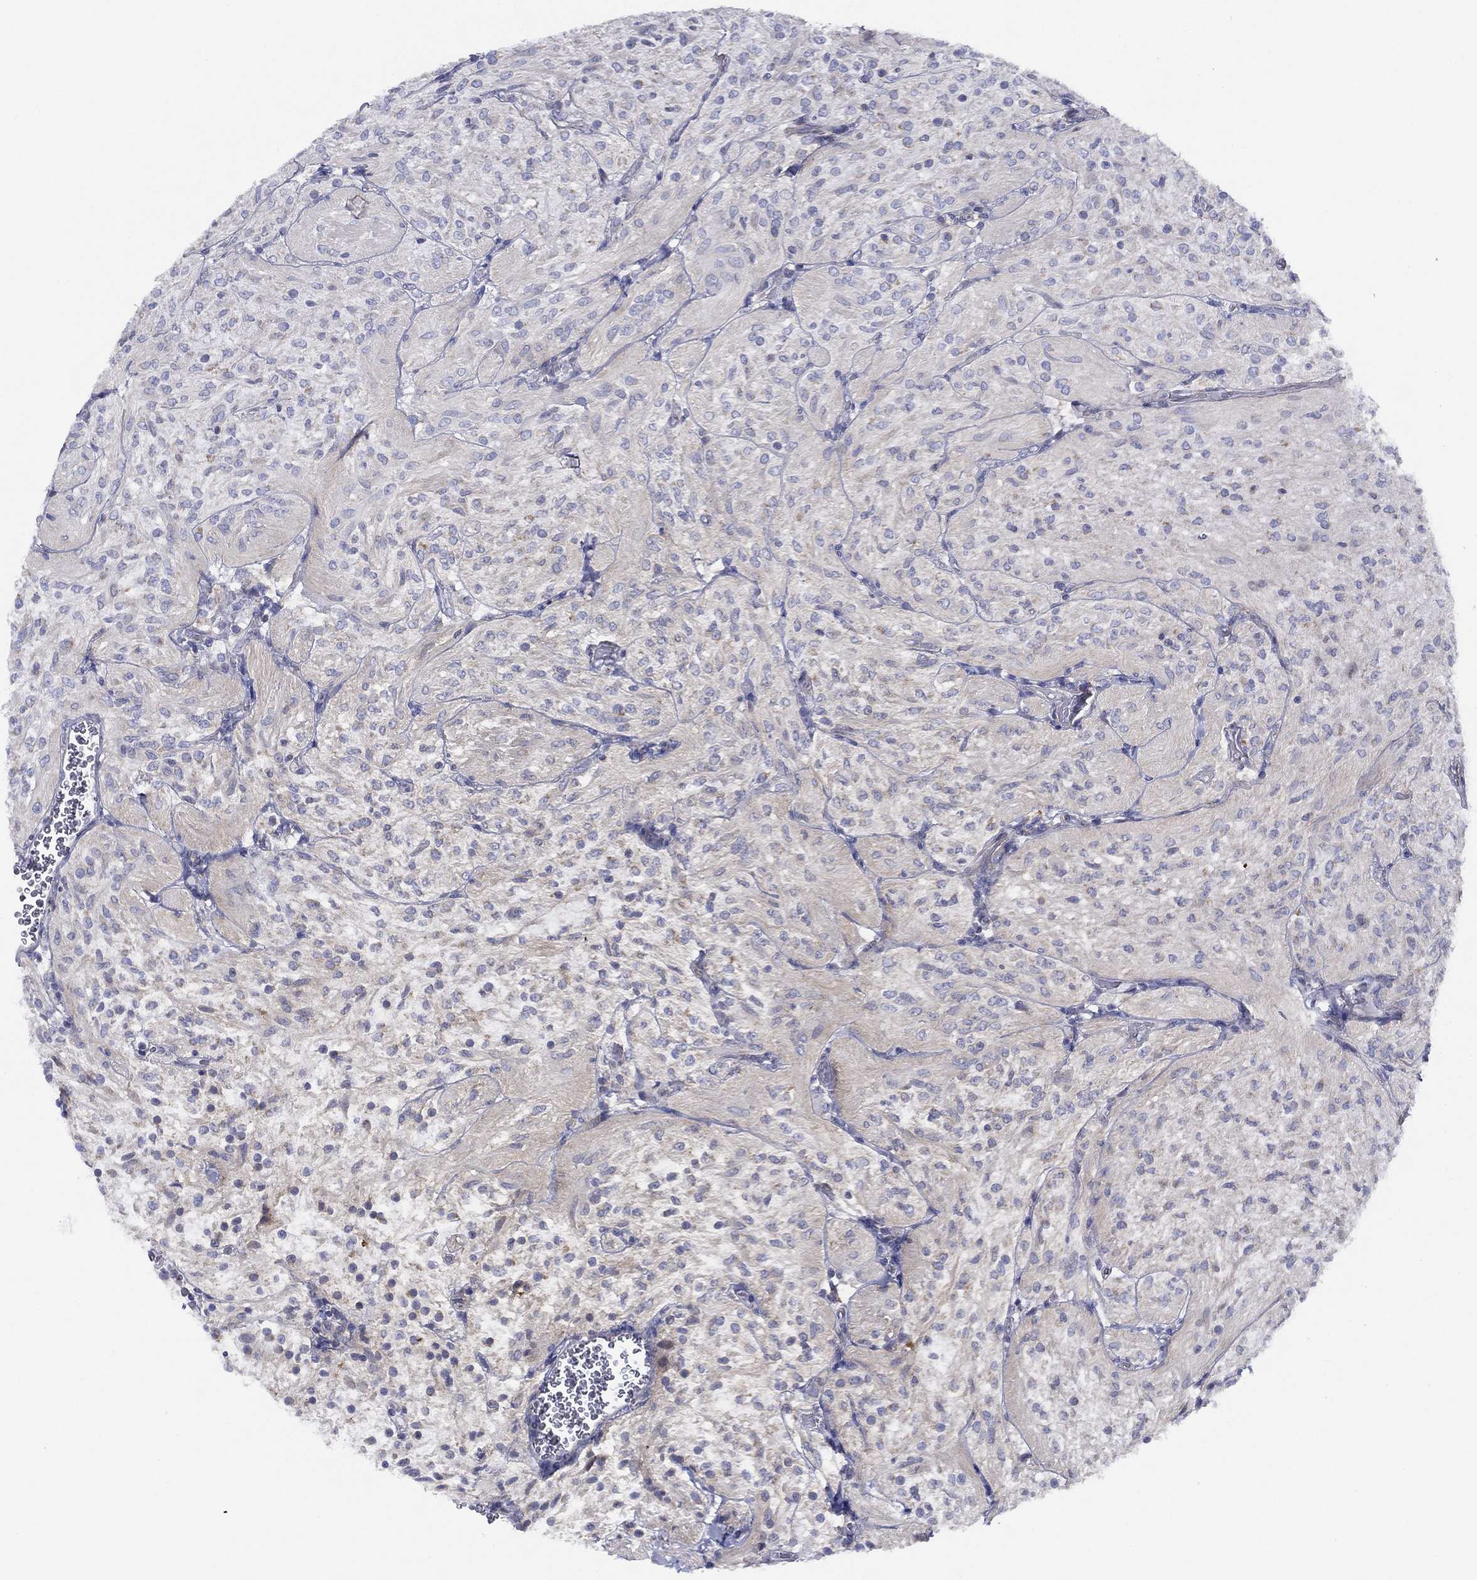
{"staining": {"intensity": "weak", "quantity": "<25%", "location": "cytoplasmic/membranous"}, "tissue": "glioma", "cell_type": "Tumor cells", "image_type": "cancer", "snomed": [{"axis": "morphology", "description": "Glioma, malignant, Low grade"}, {"axis": "topography", "description": "Brain"}], "caption": "IHC photomicrograph of neoplastic tissue: glioma stained with DAB shows no significant protein expression in tumor cells. Brightfield microscopy of IHC stained with DAB (brown) and hematoxylin (blue), captured at high magnification.", "gene": "ZNF223", "patient": {"sex": "male", "age": 3}}